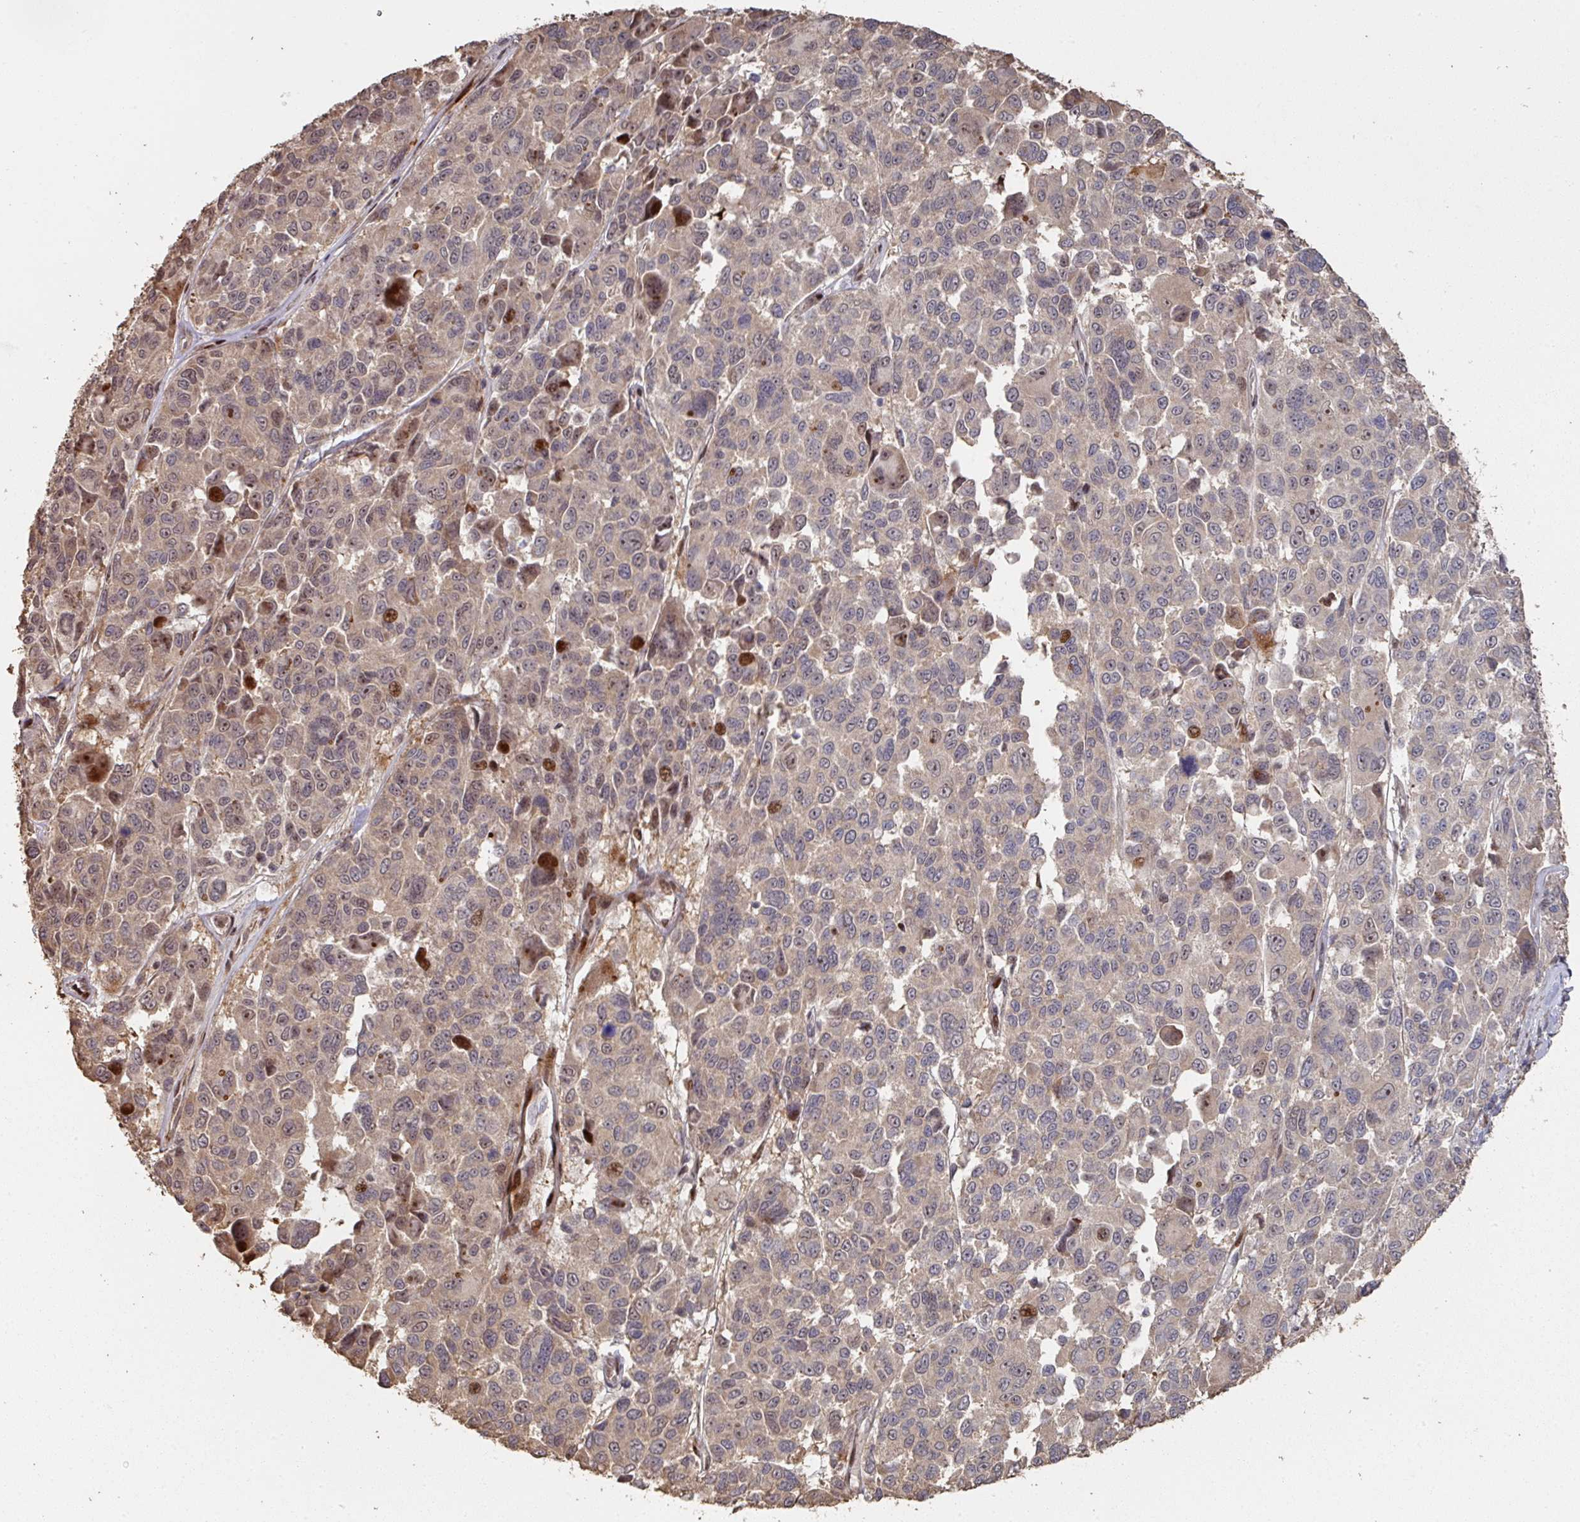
{"staining": {"intensity": "moderate", "quantity": "<25%", "location": "nuclear"}, "tissue": "melanoma", "cell_type": "Tumor cells", "image_type": "cancer", "snomed": [{"axis": "morphology", "description": "Malignant melanoma, NOS"}, {"axis": "topography", "description": "Skin"}], "caption": "Melanoma stained with a brown dye shows moderate nuclear positive positivity in approximately <25% of tumor cells.", "gene": "CA7", "patient": {"sex": "female", "age": 66}}